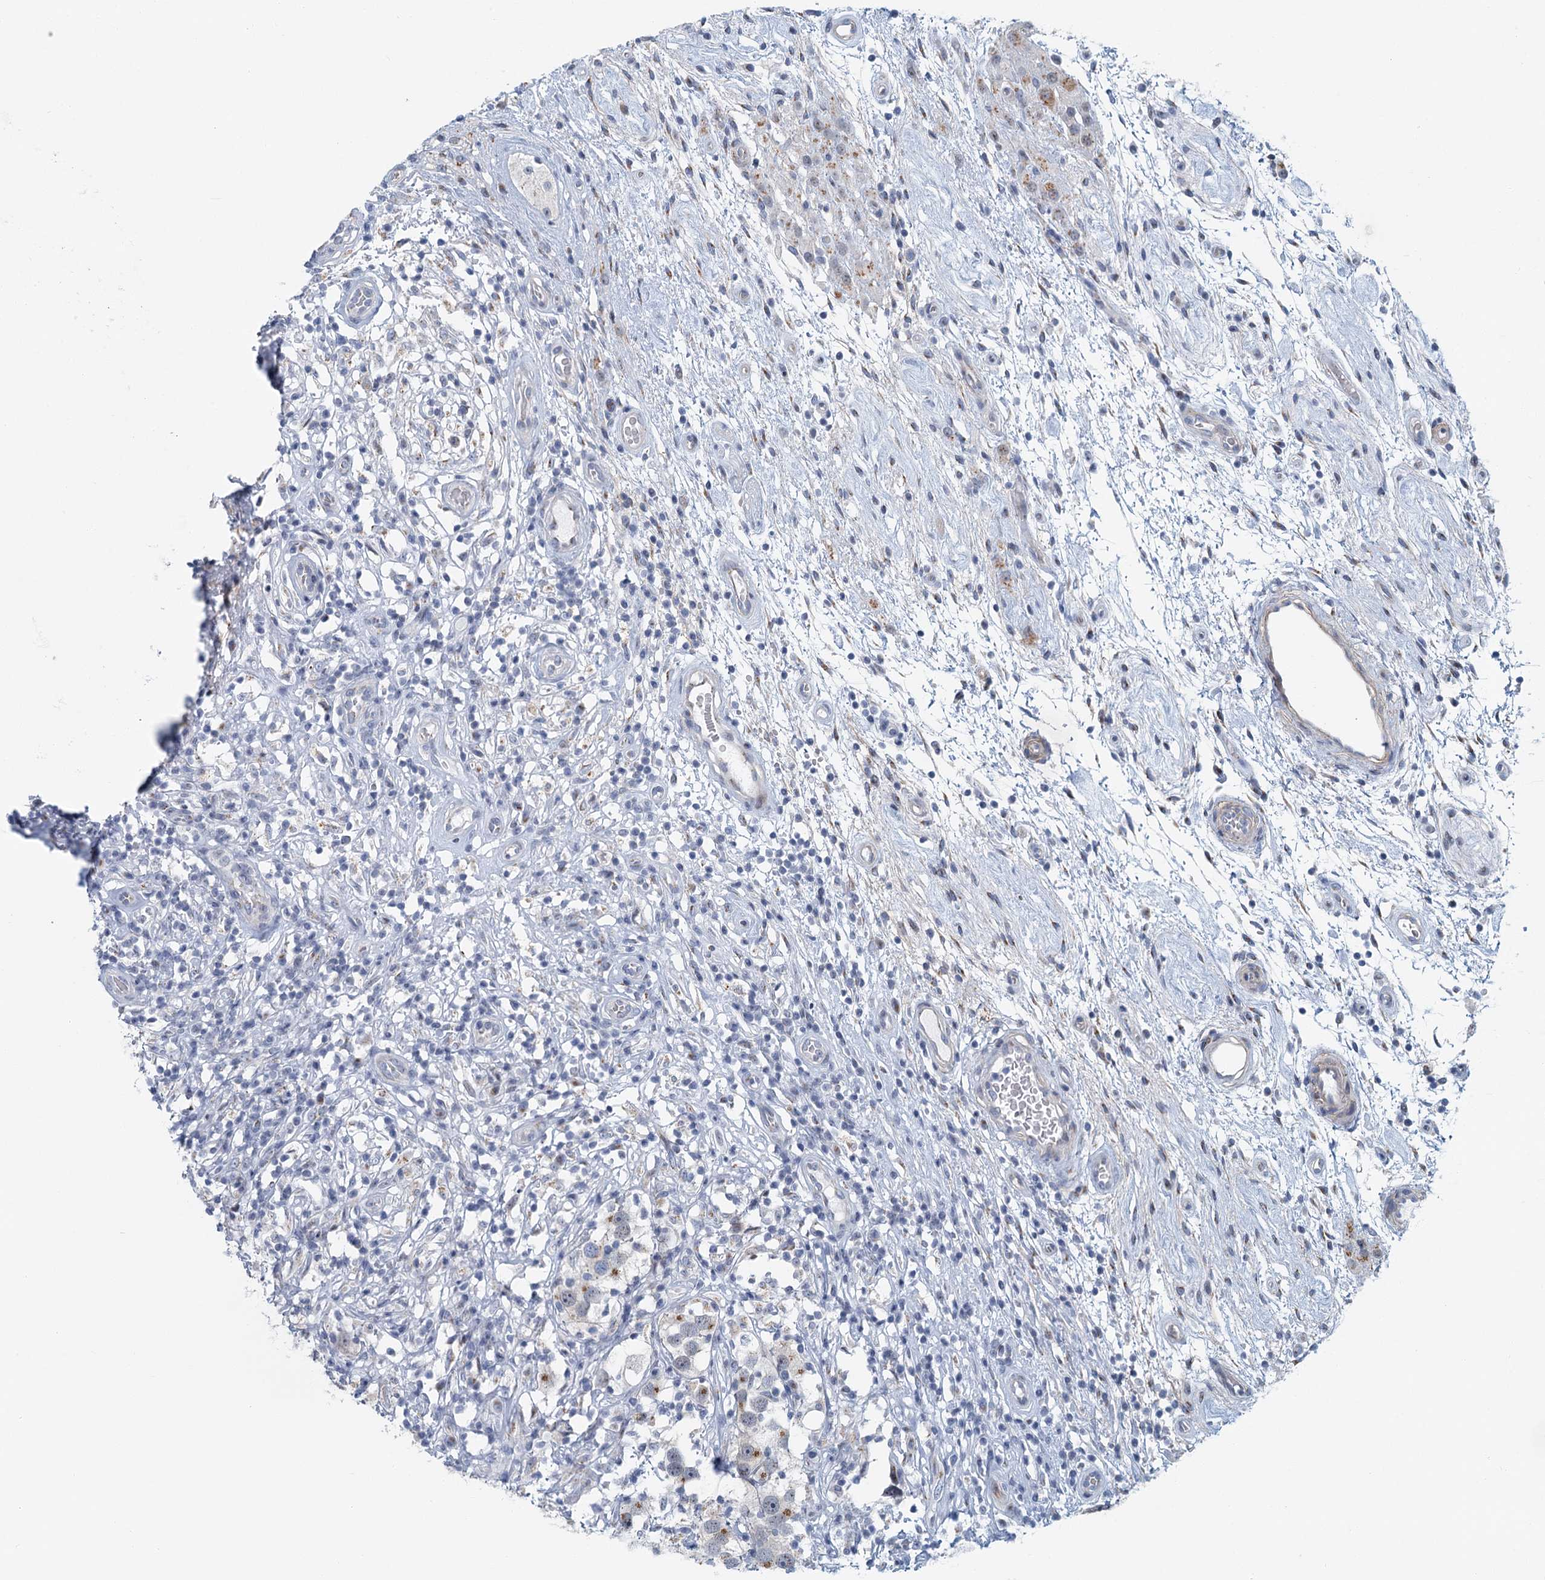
{"staining": {"intensity": "moderate", "quantity": "25%-75%", "location": "cytoplasmic/membranous"}, "tissue": "testis cancer", "cell_type": "Tumor cells", "image_type": "cancer", "snomed": [{"axis": "morphology", "description": "Seminoma, NOS"}, {"axis": "topography", "description": "Testis"}], "caption": "Protein staining exhibits moderate cytoplasmic/membranous positivity in about 25%-75% of tumor cells in testis cancer.", "gene": "ZNF527", "patient": {"sex": "male", "age": 49}}